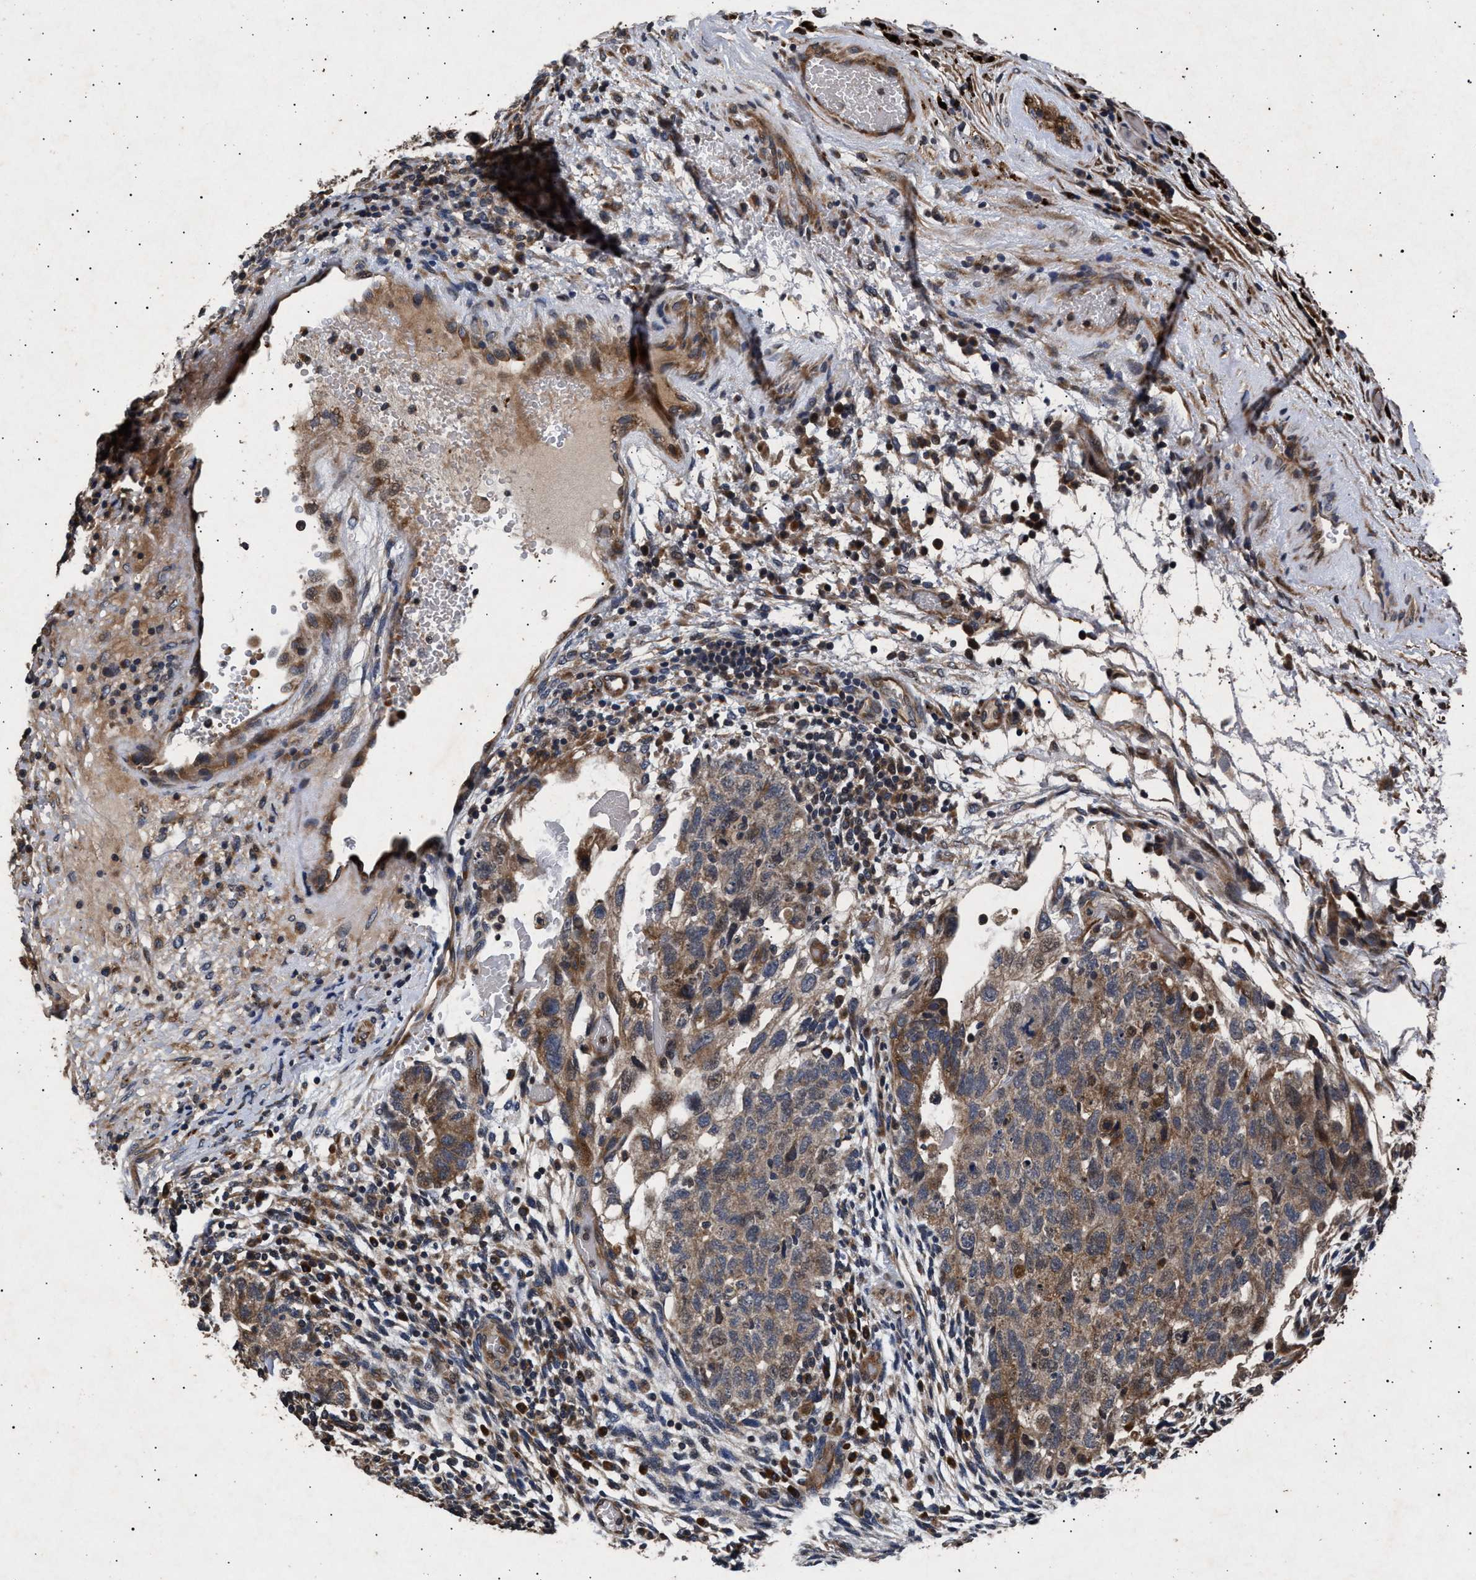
{"staining": {"intensity": "moderate", "quantity": ">75%", "location": "cytoplasmic/membranous"}, "tissue": "testis cancer", "cell_type": "Tumor cells", "image_type": "cancer", "snomed": [{"axis": "morphology", "description": "Normal tissue, NOS"}, {"axis": "morphology", "description": "Carcinoma, Embryonal, NOS"}, {"axis": "topography", "description": "Testis"}], "caption": "Immunohistochemistry (IHC) (DAB) staining of human testis cancer (embryonal carcinoma) exhibits moderate cytoplasmic/membranous protein positivity in about >75% of tumor cells. (DAB IHC with brightfield microscopy, high magnification).", "gene": "ITGB5", "patient": {"sex": "male", "age": 36}}